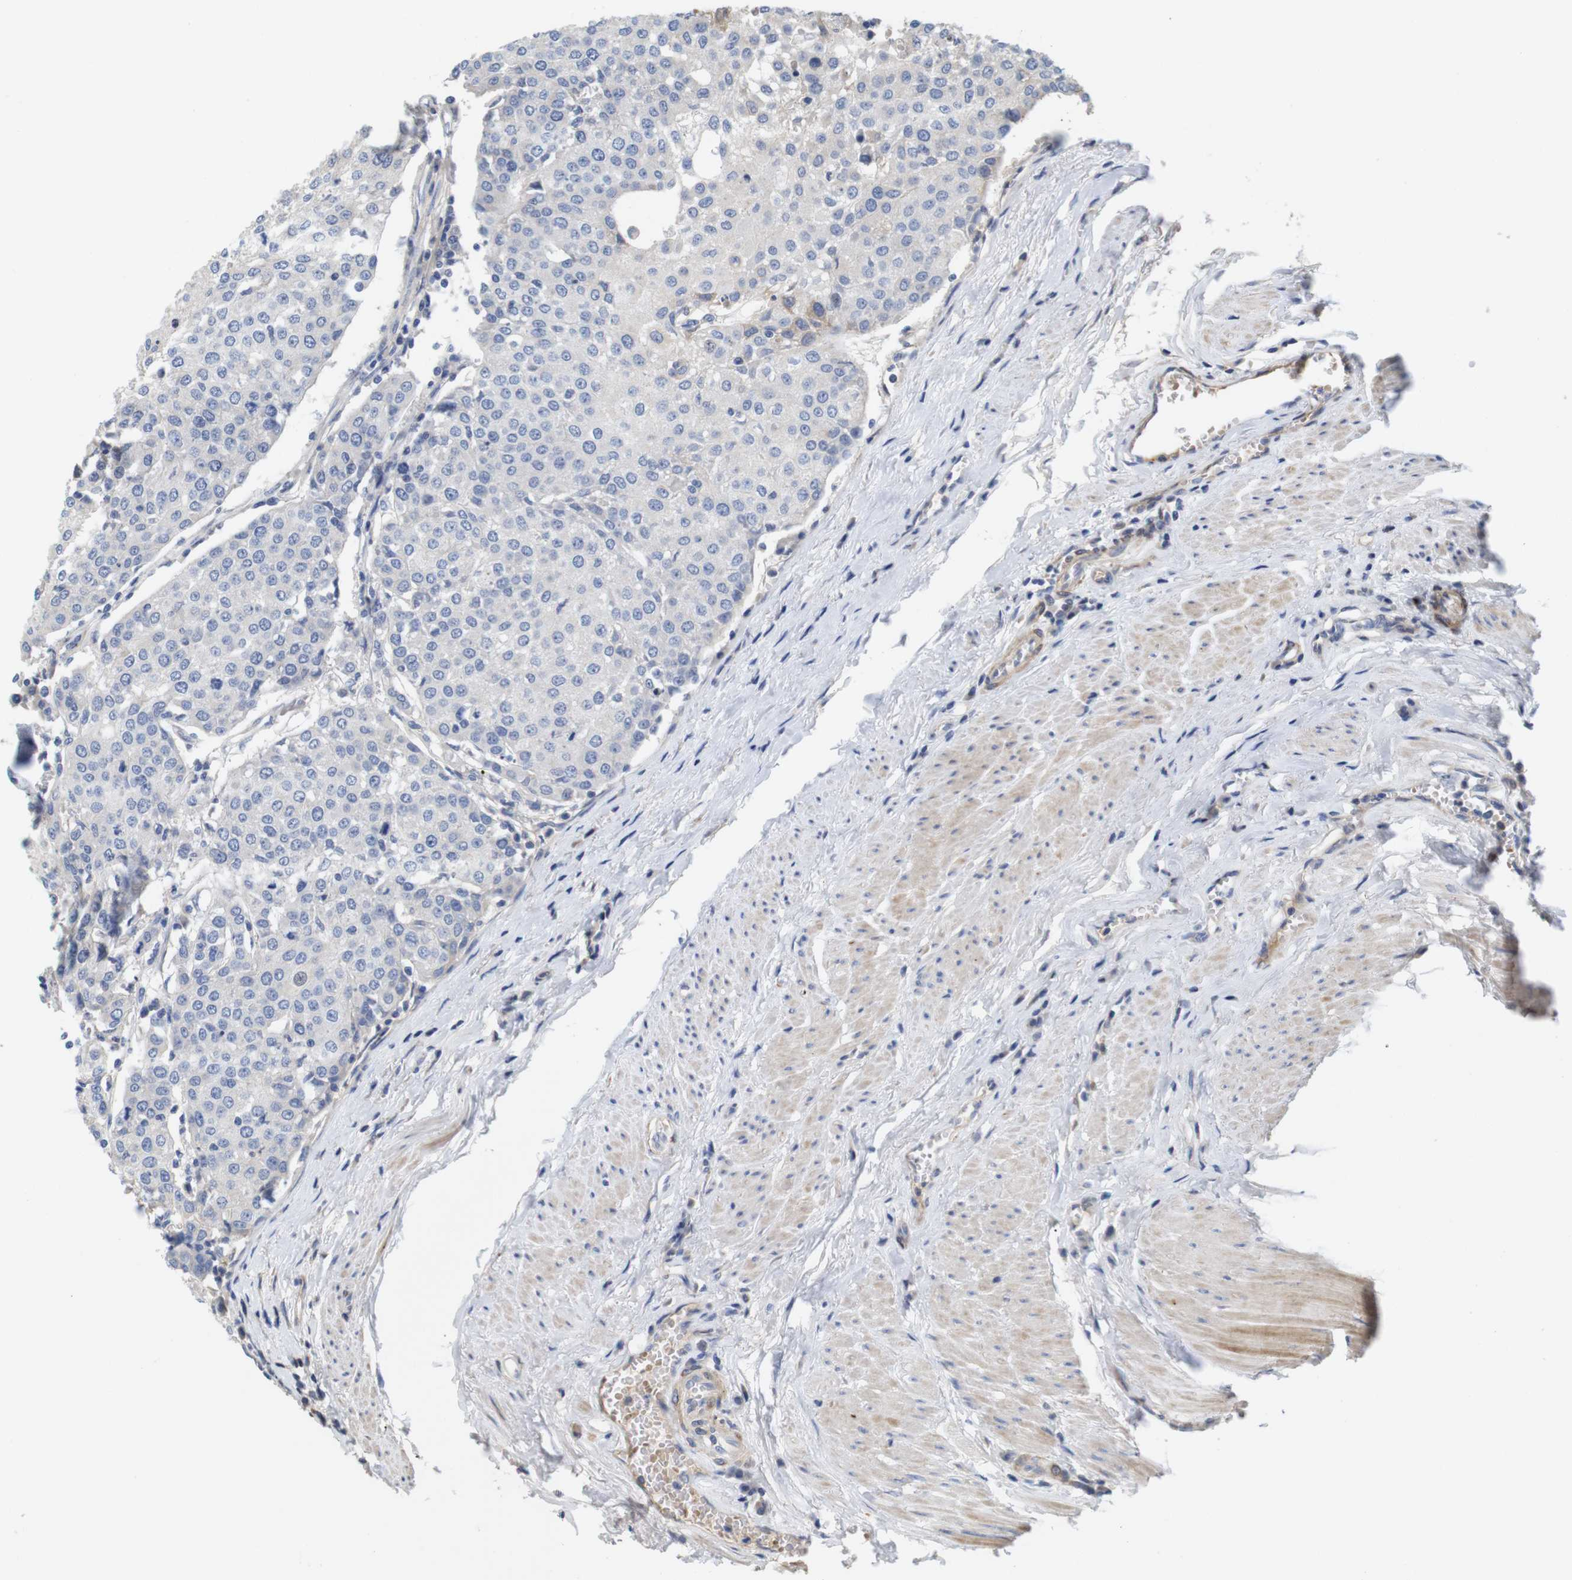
{"staining": {"intensity": "negative", "quantity": "none", "location": "none"}, "tissue": "urothelial cancer", "cell_type": "Tumor cells", "image_type": "cancer", "snomed": [{"axis": "morphology", "description": "Urothelial carcinoma, High grade"}, {"axis": "topography", "description": "Urinary bladder"}], "caption": "Immunohistochemical staining of human high-grade urothelial carcinoma exhibits no significant positivity in tumor cells.", "gene": "SPRY3", "patient": {"sex": "female", "age": 85}}